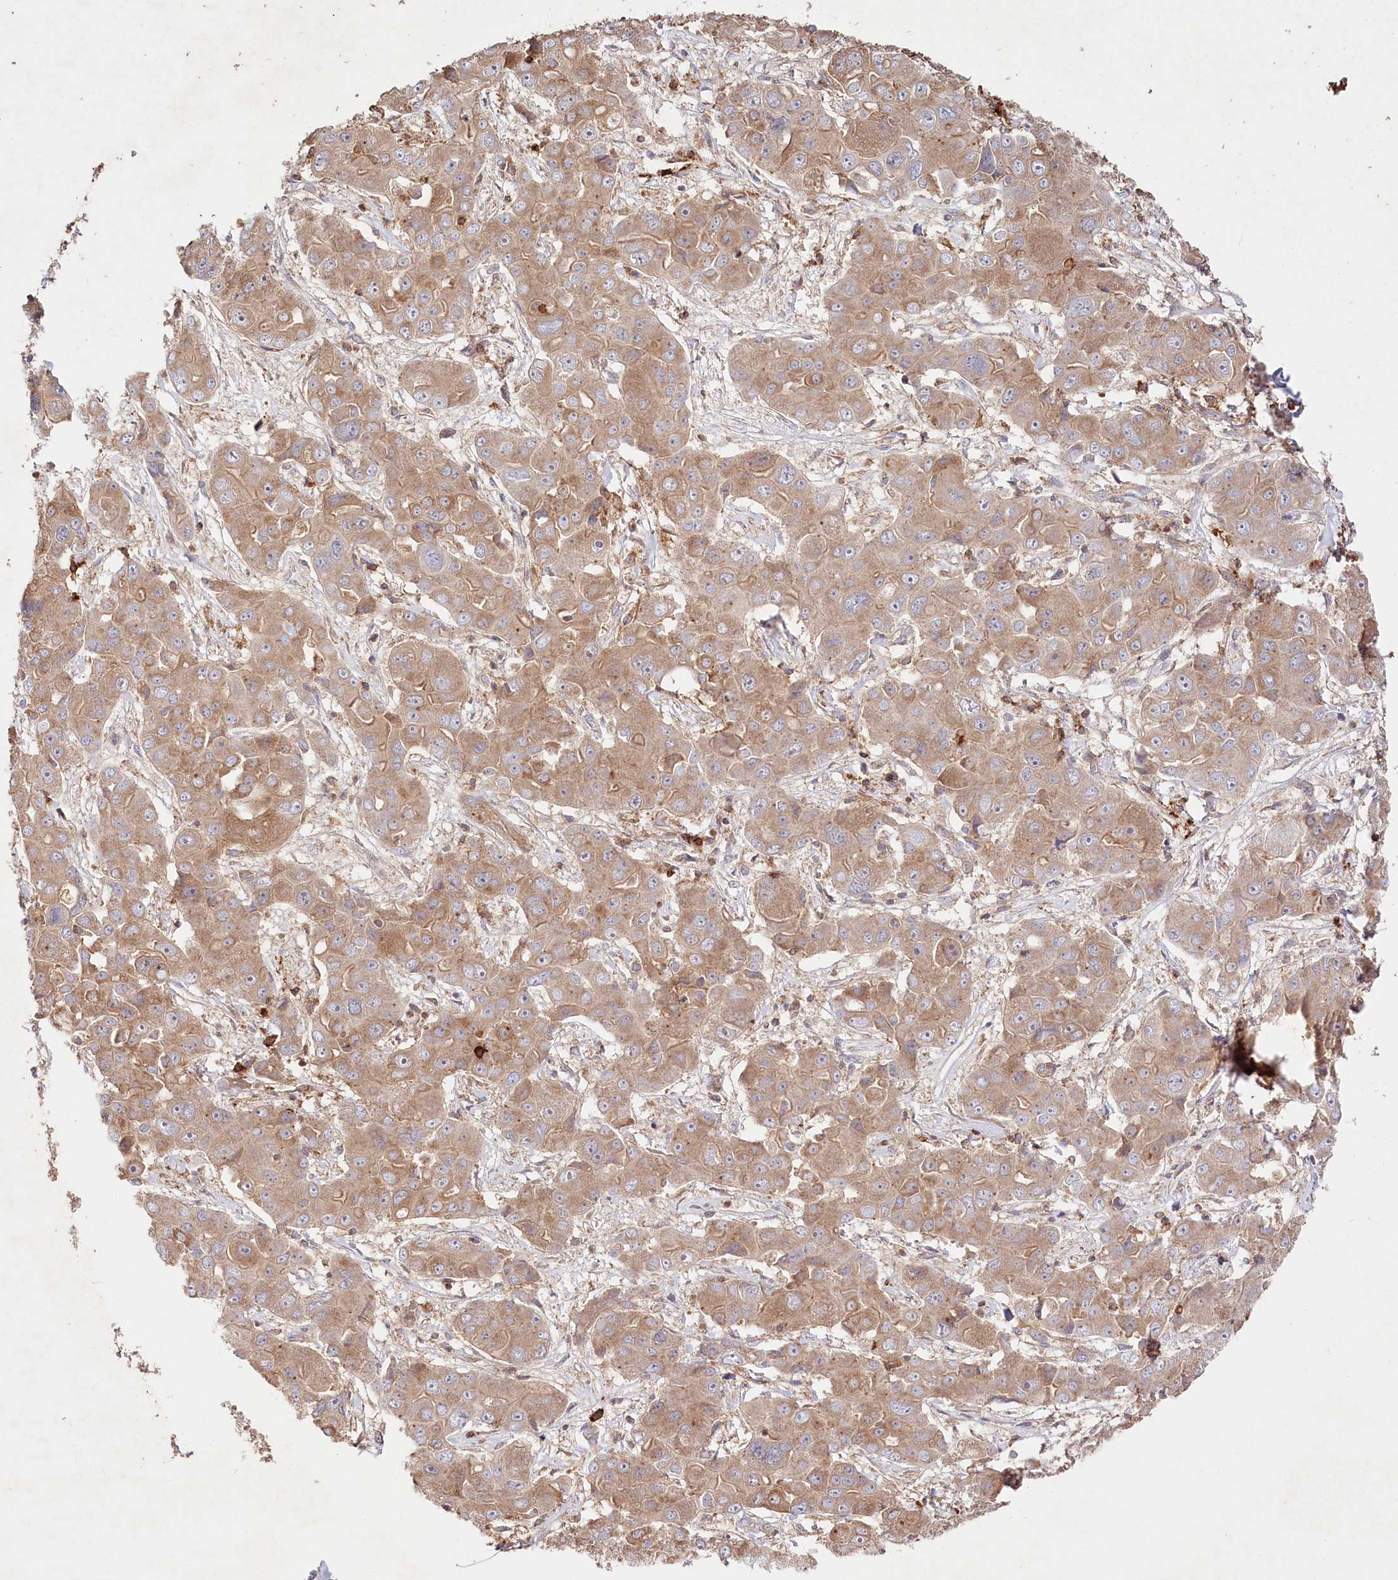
{"staining": {"intensity": "moderate", "quantity": ">75%", "location": "cytoplasmic/membranous"}, "tissue": "liver cancer", "cell_type": "Tumor cells", "image_type": "cancer", "snomed": [{"axis": "morphology", "description": "Cholangiocarcinoma"}, {"axis": "topography", "description": "Liver"}], "caption": "Protein staining of liver cholangiocarcinoma tissue reveals moderate cytoplasmic/membranous expression in approximately >75% of tumor cells. (brown staining indicates protein expression, while blue staining denotes nuclei).", "gene": "RBP5", "patient": {"sex": "male", "age": 67}}